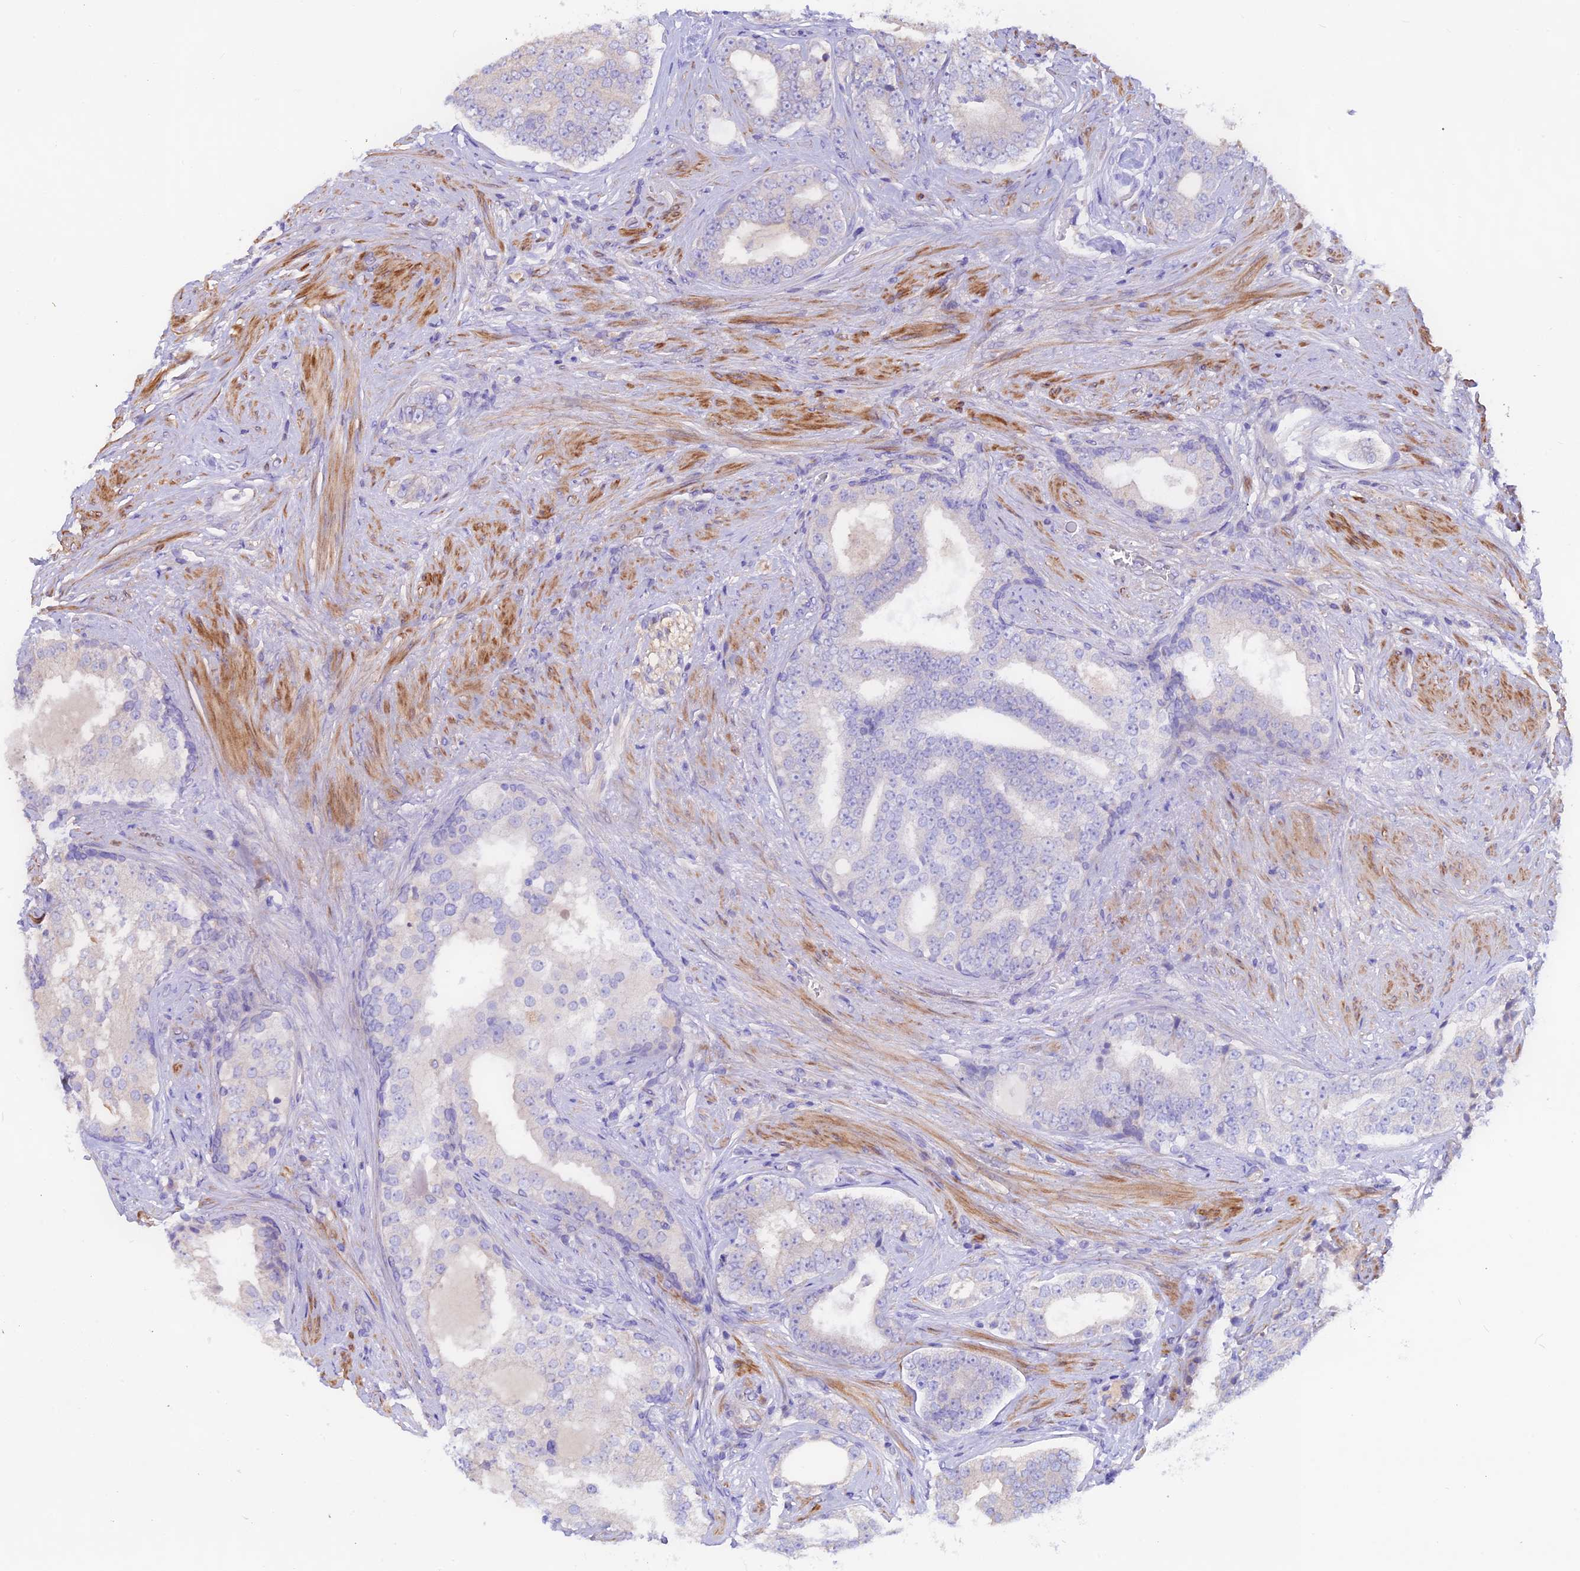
{"staining": {"intensity": "negative", "quantity": "none", "location": "none"}, "tissue": "prostate cancer", "cell_type": "Tumor cells", "image_type": "cancer", "snomed": [{"axis": "morphology", "description": "Adenocarcinoma, High grade"}, {"axis": "topography", "description": "Prostate"}], "caption": "This is a micrograph of IHC staining of prostate cancer, which shows no positivity in tumor cells.", "gene": "ANO3", "patient": {"sex": "male", "age": 56}}